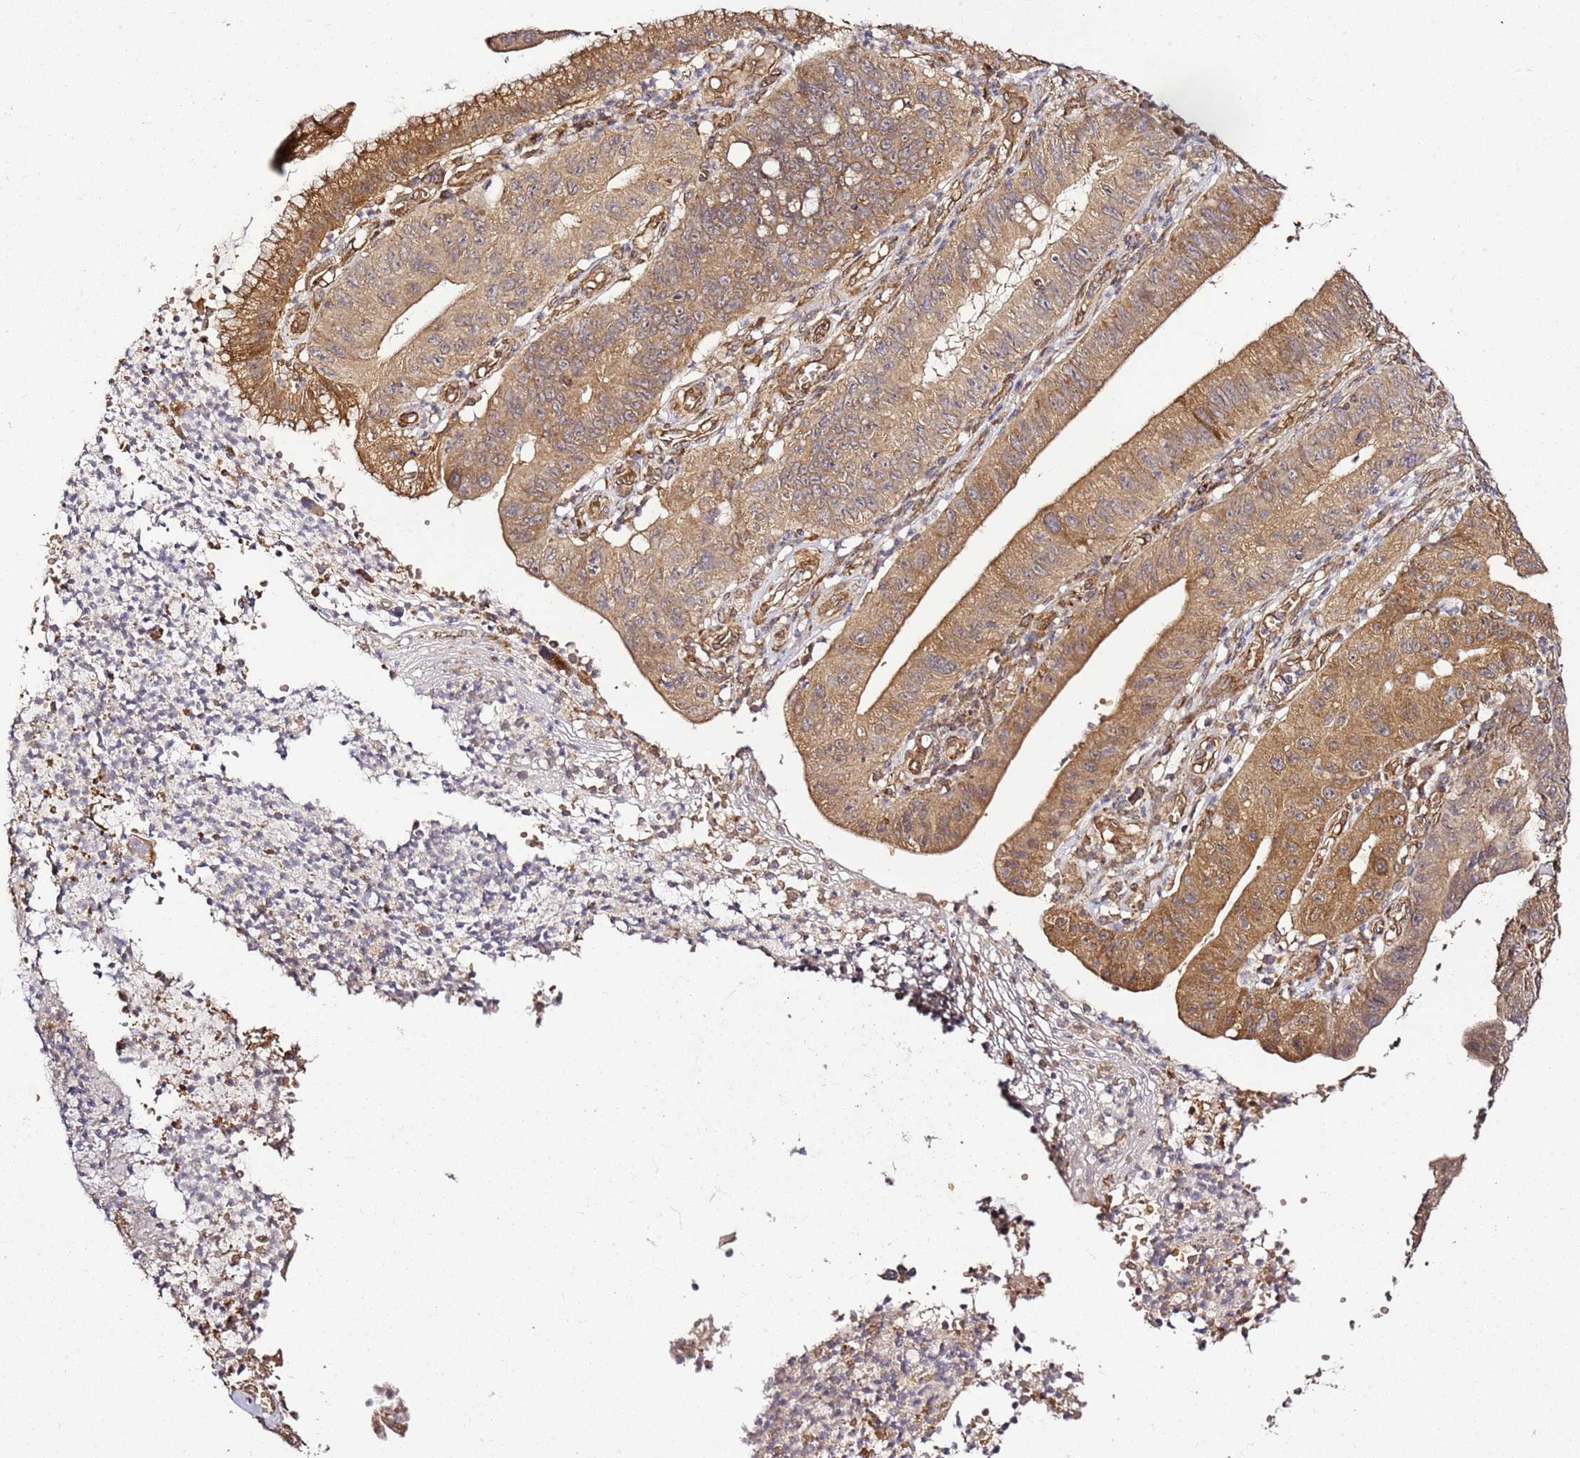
{"staining": {"intensity": "moderate", "quantity": ">75%", "location": "cytoplasmic/membranous"}, "tissue": "stomach cancer", "cell_type": "Tumor cells", "image_type": "cancer", "snomed": [{"axis": "morphology", "description": "Adenocarcinoma, NOS"}, {"axis": "topography", "description": "Stomach"}], "caption": "Tumor cells reveal medium levels of moderate cytoplasmic/membranous expression in approximately >75% of cells in stomach adenocarcinoma. (Brightfield microscopy of DAB IHC at high magnification).", "gene": "TM2D2", "patient": {"sex": "male", "age": 59}}